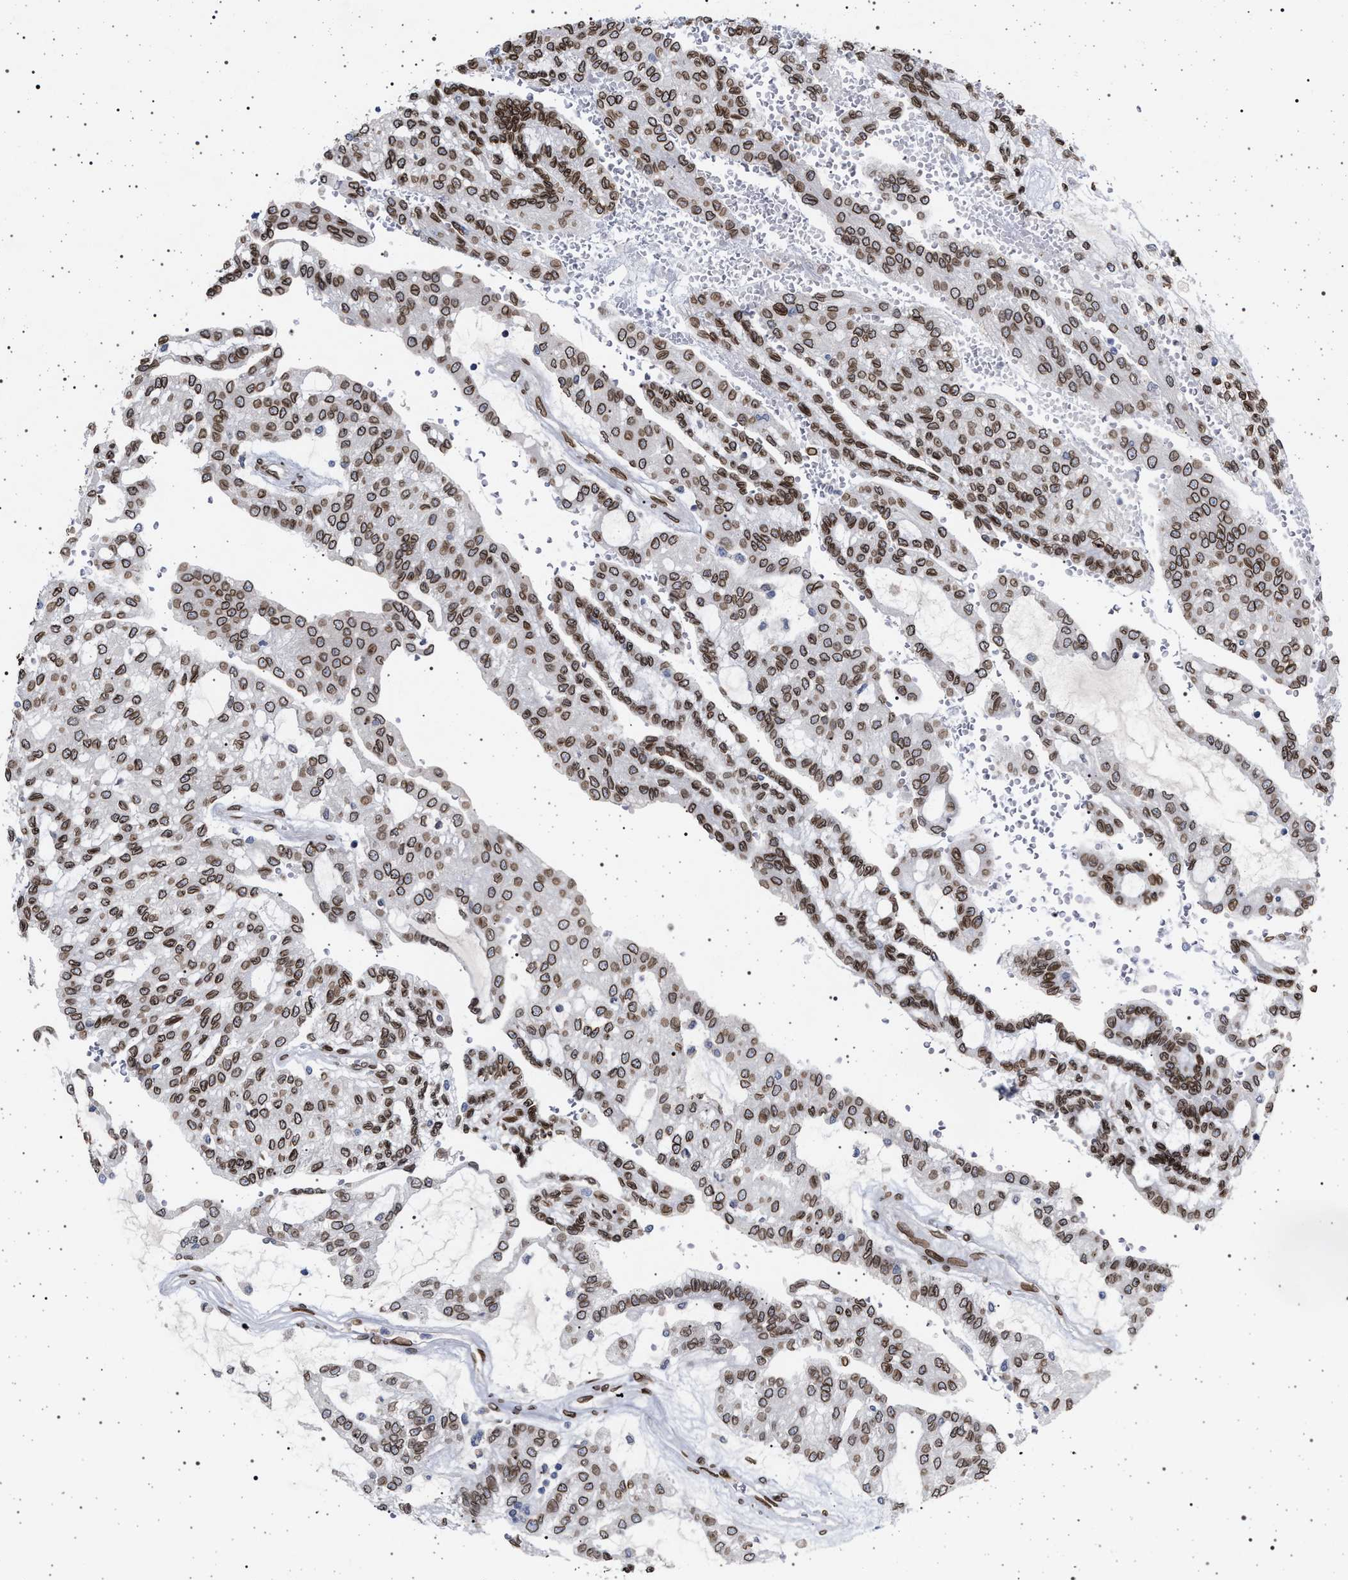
{"staining": {"intensity": "moderate", "quantity": ">75%", "location": "cytoplasmic/membranous,nuclear"}, "tissue": "renal cancer", "cell_type": "Tumor cells", "image_type": "cancer", "snomed": [{"axis": "morphology", "description": "Adenocarcinoma, NOS"}, {"axis": "topography", "description": "Kidney"}], "caption": "Approximately >75% of tumor cells in renal adenocarcinoma exhibit moderate cytoplasmic/membranous and nuclear protein positivity as visualized by brown immunohistochemical staining.", "gene": "ING2", "patient": {"sex": "male", "age": 63}}